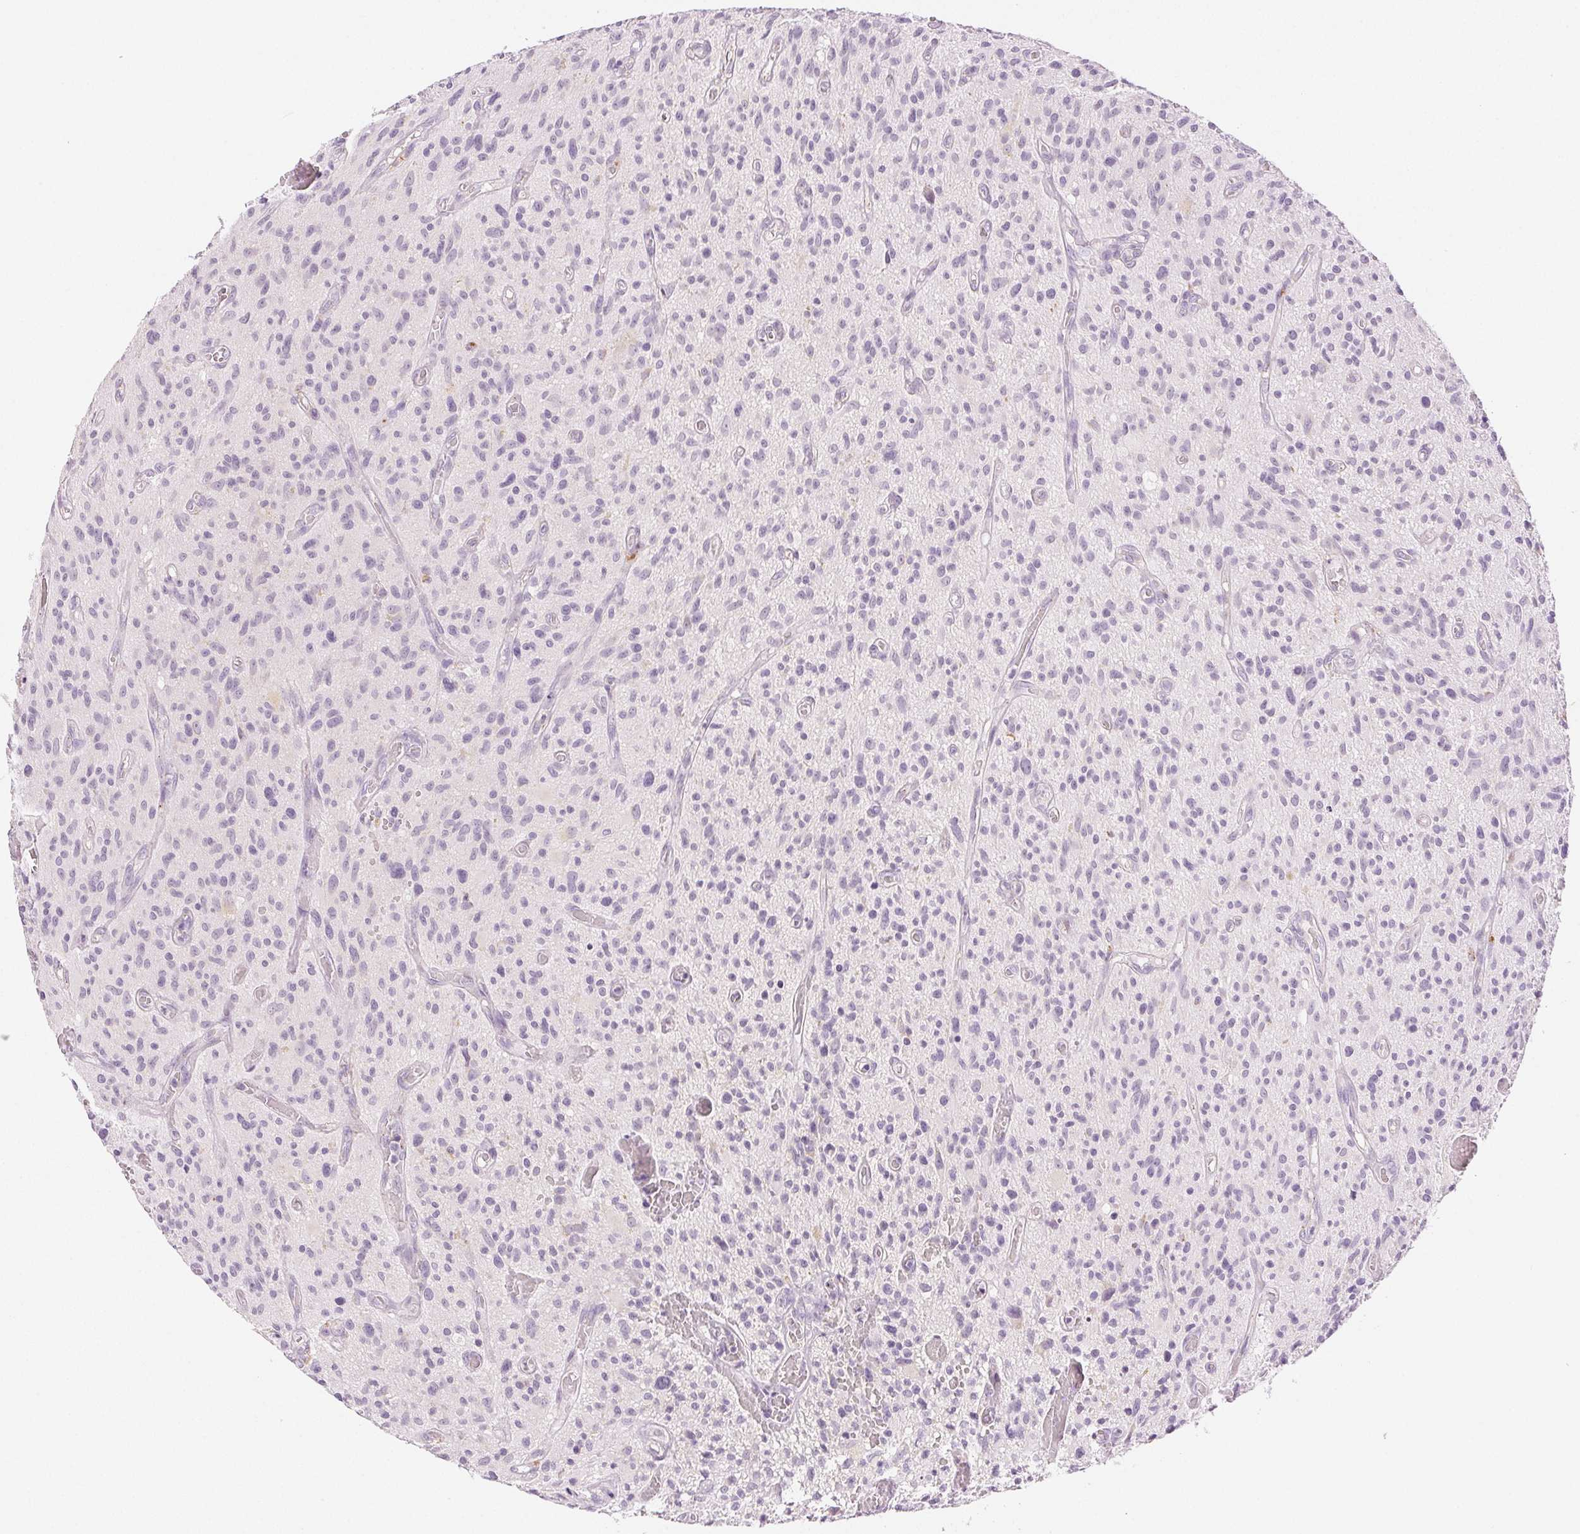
{"staining": {"intensity": "negative", "quantity": "none", "location": "none"}, "tissue": "glioma", "cell_type": "Tumor cells", "image_type": "cancer", "snomed": [{"axis": "morphology", "description": "Glioma, malignant, High grade"}, {"axis": "topography", "description": "Brain"}], "caption": "Immunohistochemistry of high-grade glioma (malignant) demonstrates no positivity in tumor cells.", "gene": "SLC5A2", "patient": {"sex": "male", "age": 75}}